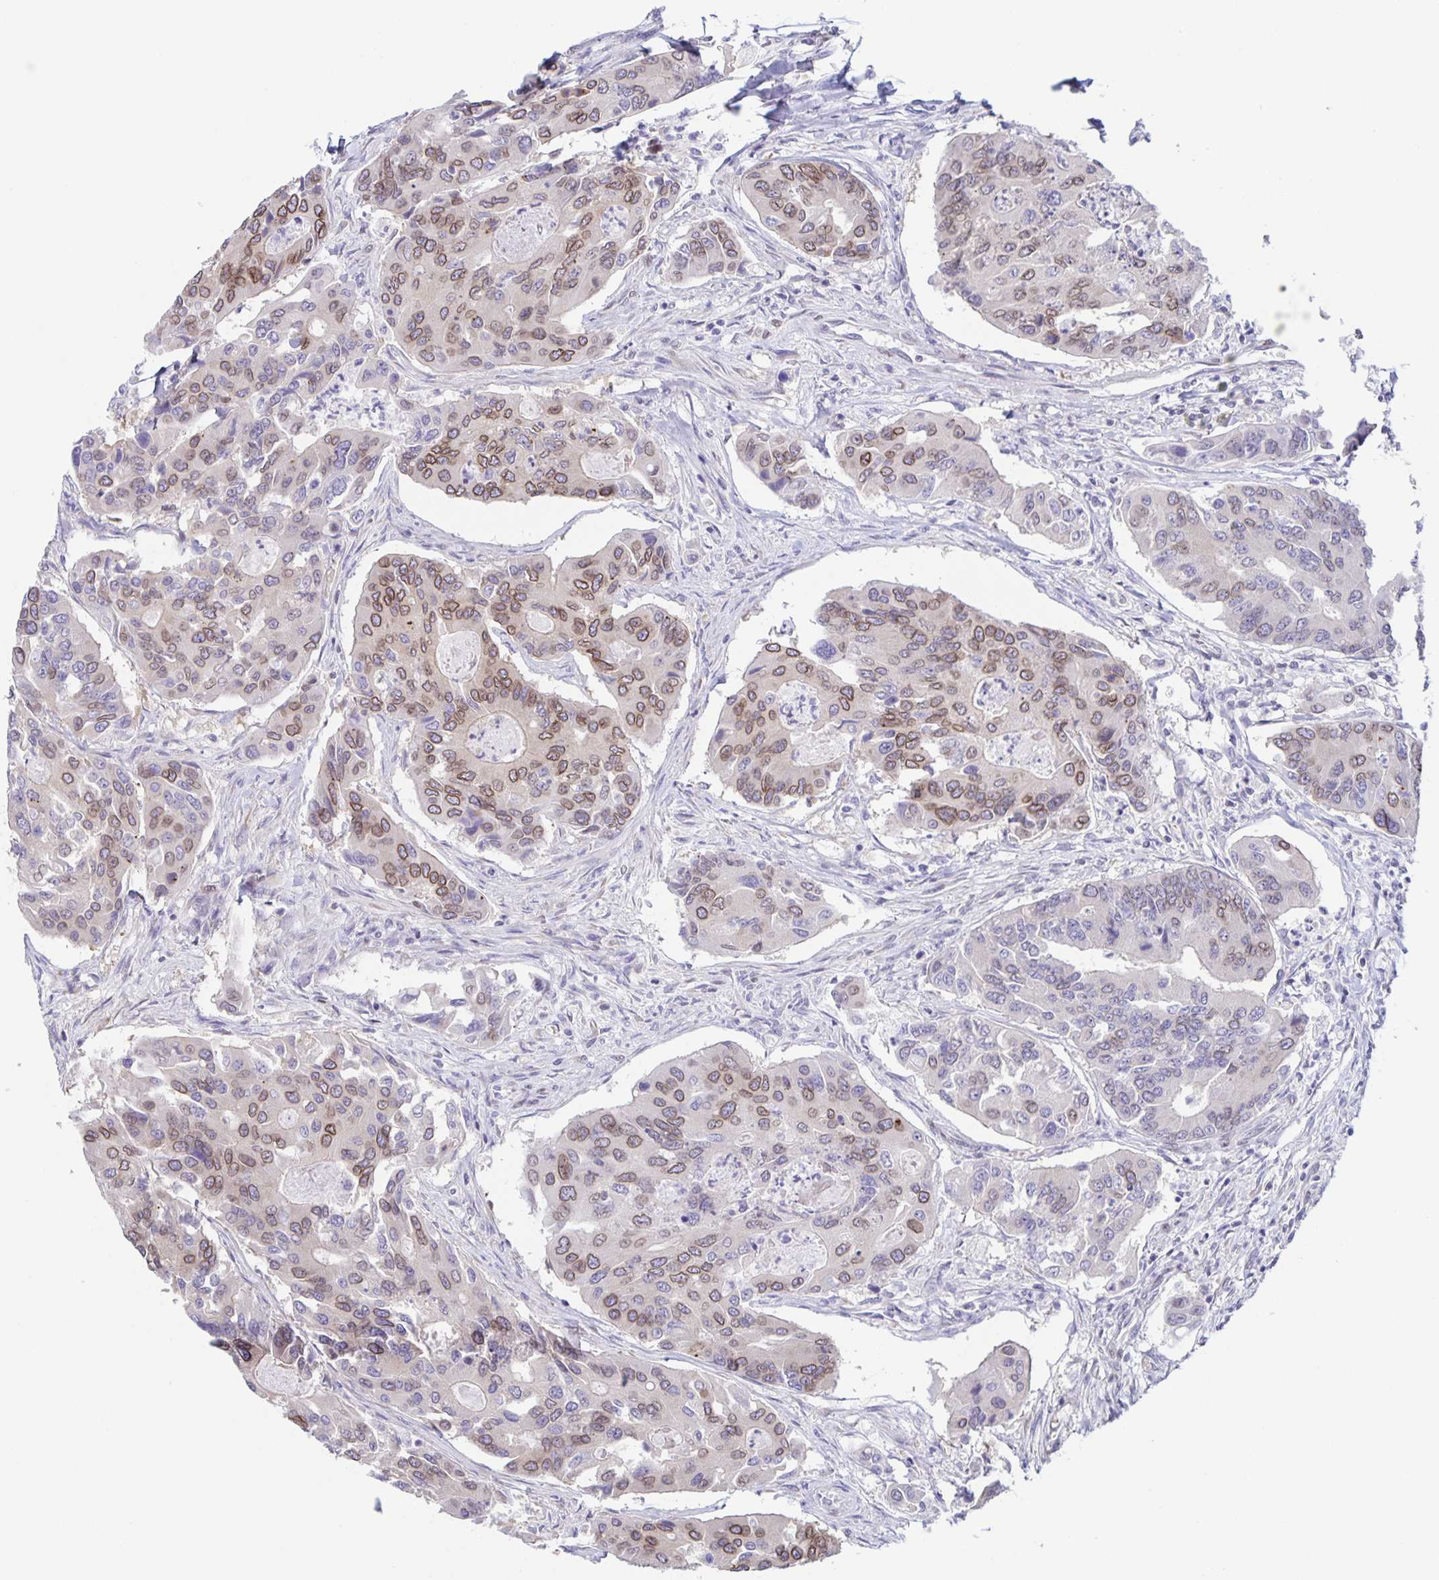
{"staining": {"intensity": "moderate", "quantity": "25%-75%", "location": "cytoplasmic/membranous,nuclear"}, "tissue": "colorectal cancer", "cell_type": "Tumor cells", "image_type": "cancer", "snomed": [{"axis": "morphology", "description": "Adenocarcinoma, NOS"}, {"axis": "topography", "description": "Colon"}], "caption": "Human colorectal cancer stained with a brown dye demonstrates moderate cytoplasmic/membranous and nuclear positive positivity in about 25%-75% of tumor cells.", "gene": "SYNE2", "patient": {"sex": "female", "age": 67}}